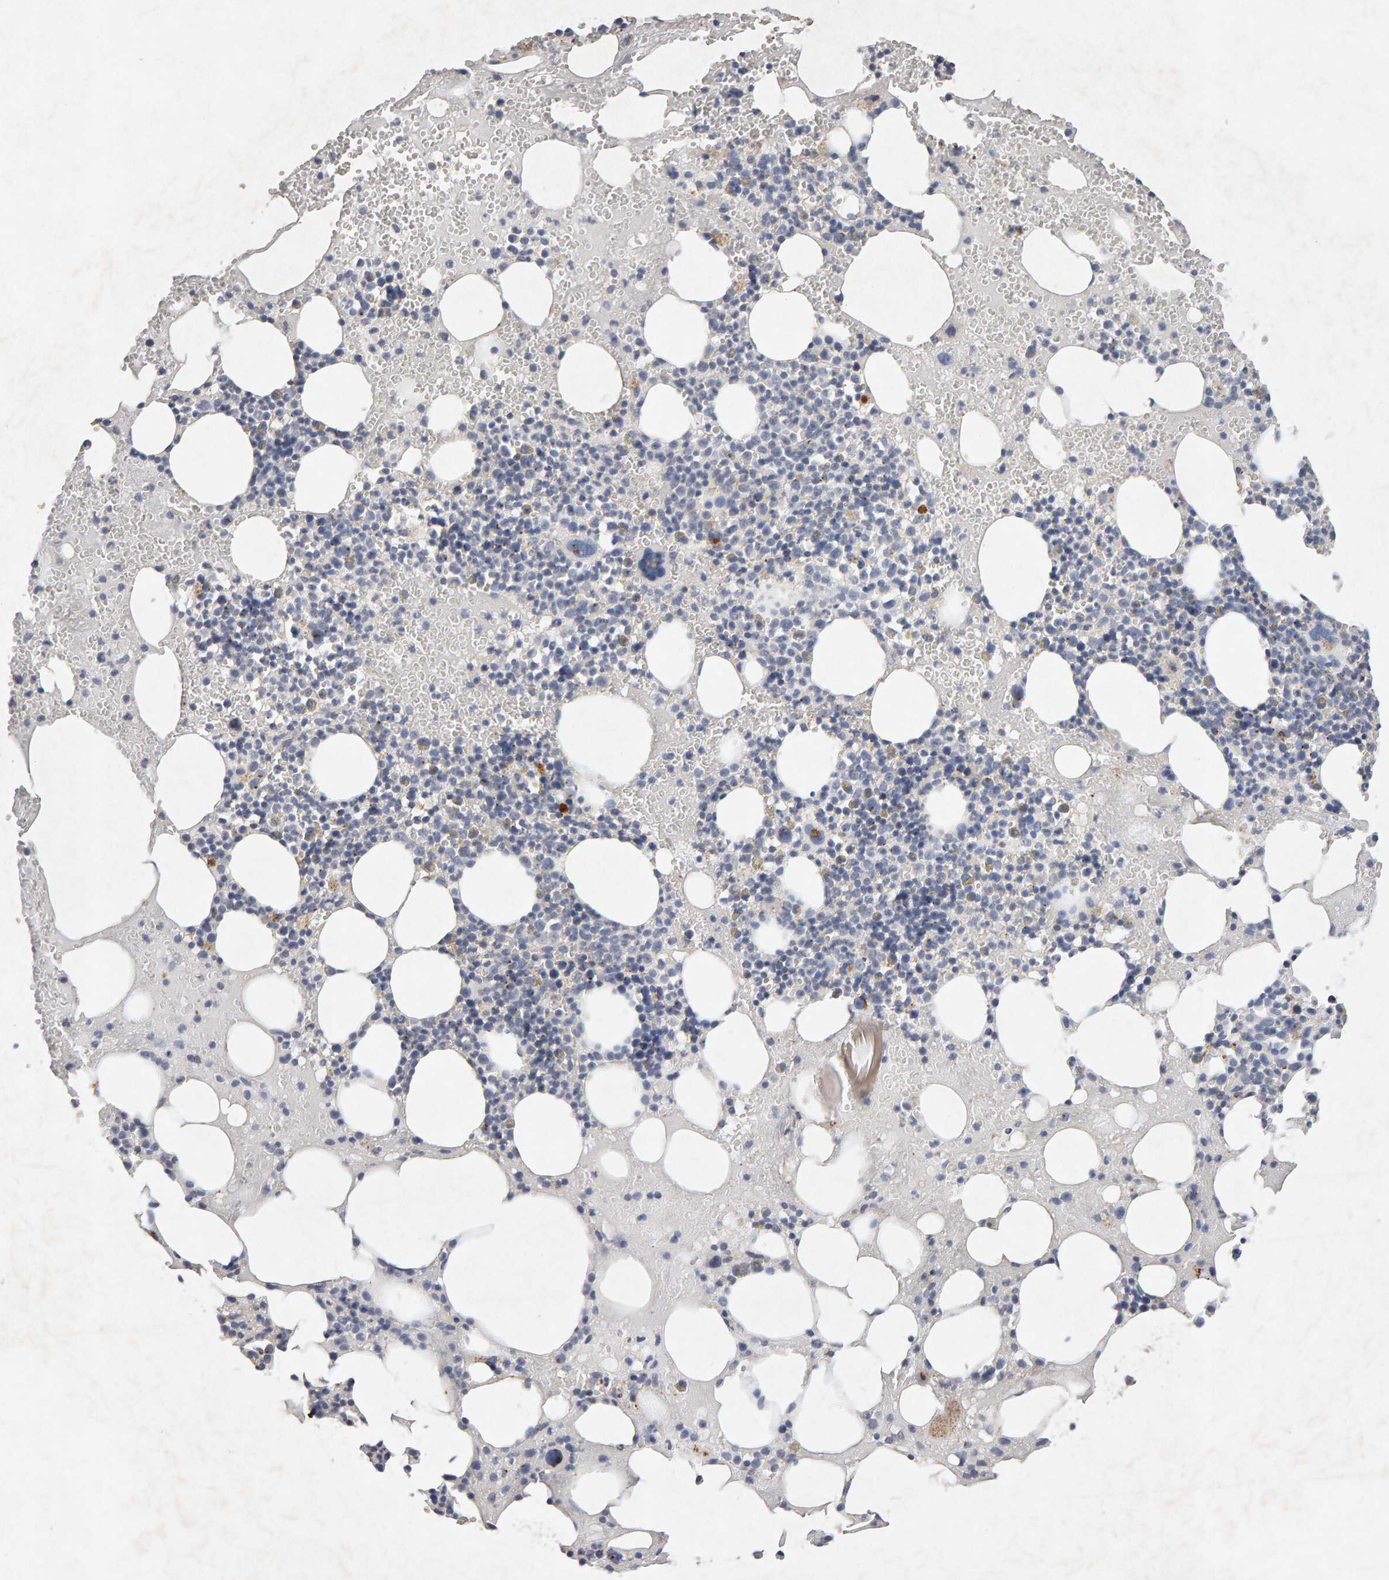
{"staining": {"intensity": "moderate", "quantity": "<25%", "location": "cytoplasmic/membranous"}, "tissue": "bone marrow", "cell_type": "Hematopoietic cells", "image_type": "normal", "snomed": [{"axis": "morphology", "description": "Normal tissue, NOS"}, {"axis": "morphology", "description": "Inflammation, NOS"}, {"axis": "topography", "description": "Bone marrow"}], "caption": "Protein staining displays moderate cytoplasmic/membranous positivity in approximately <25% of hematopoietic cells in benign bone marrow.", "gene": "PTPRM", "patient": {"sex": "female", "age": 78}}